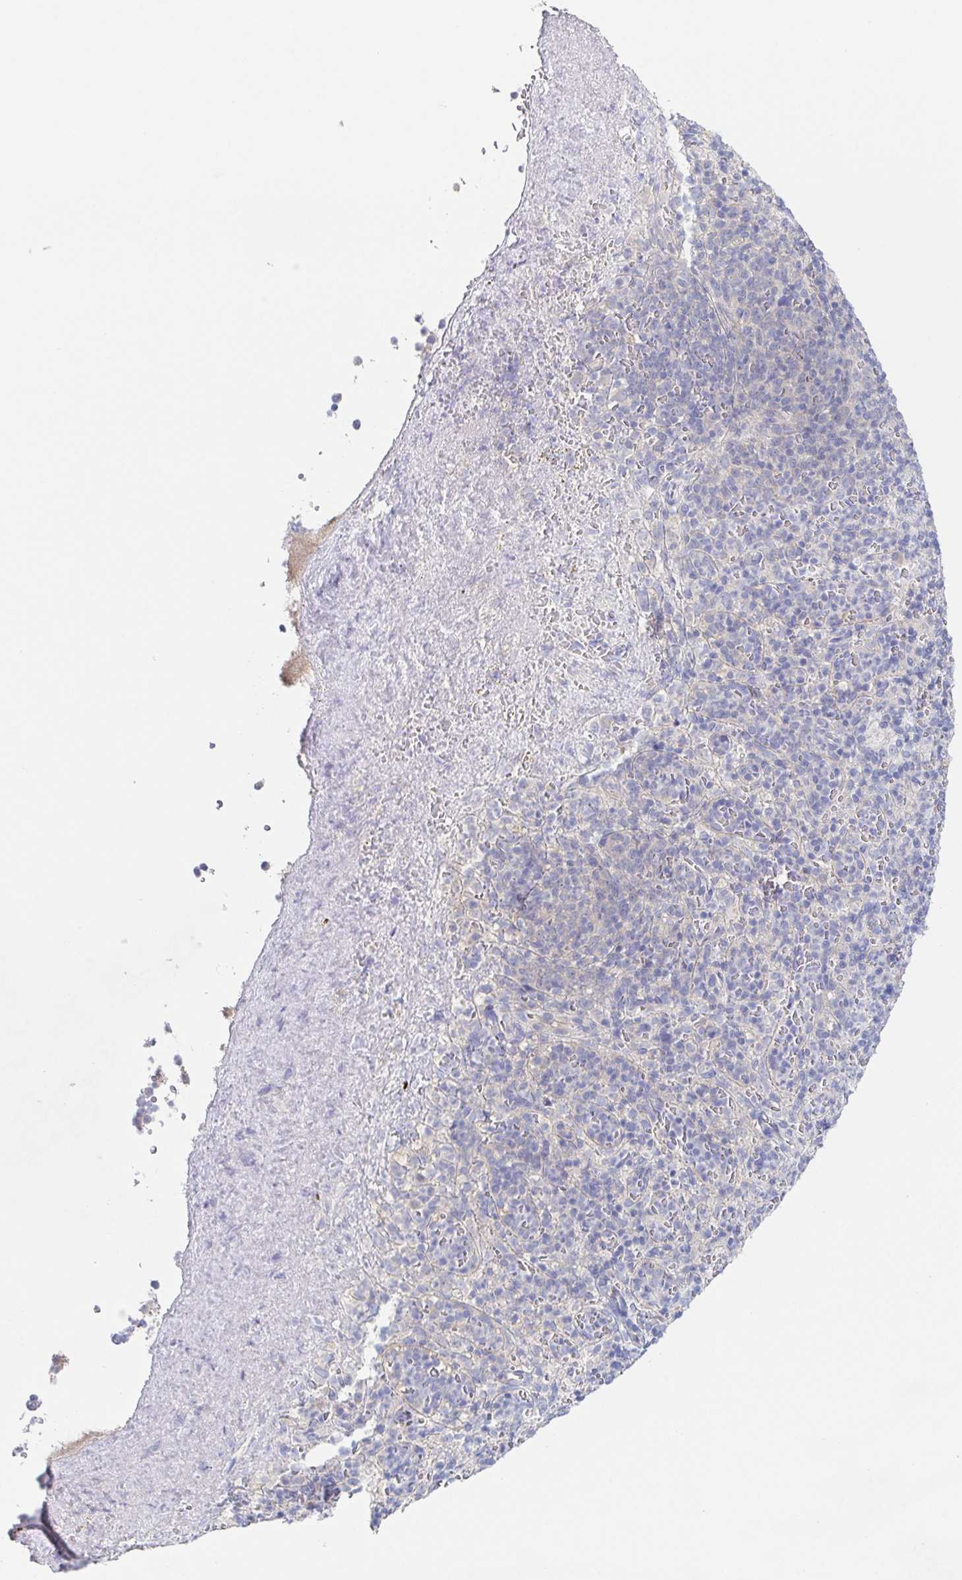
{"staining": {"intensity": "negative", "quantity": "none", "location": "none"}, "tissue": "spleen", "cell_type": "Cells in red pulp", "image_type": "normal", "snomed": [{"axis": "morphology", "description": "Normal tissue, NOS"}, {"axis": "topography", "description": "Spleen"}], "caption": "IHC image of unremarkable spleen: human spleen stained with DAB (3,3'-diaminobenzidine) demonstrates no significant protein expression in cells in red pulp.", "gene": "HTR2A", "patient": {"sex": "female", "age": 74}}